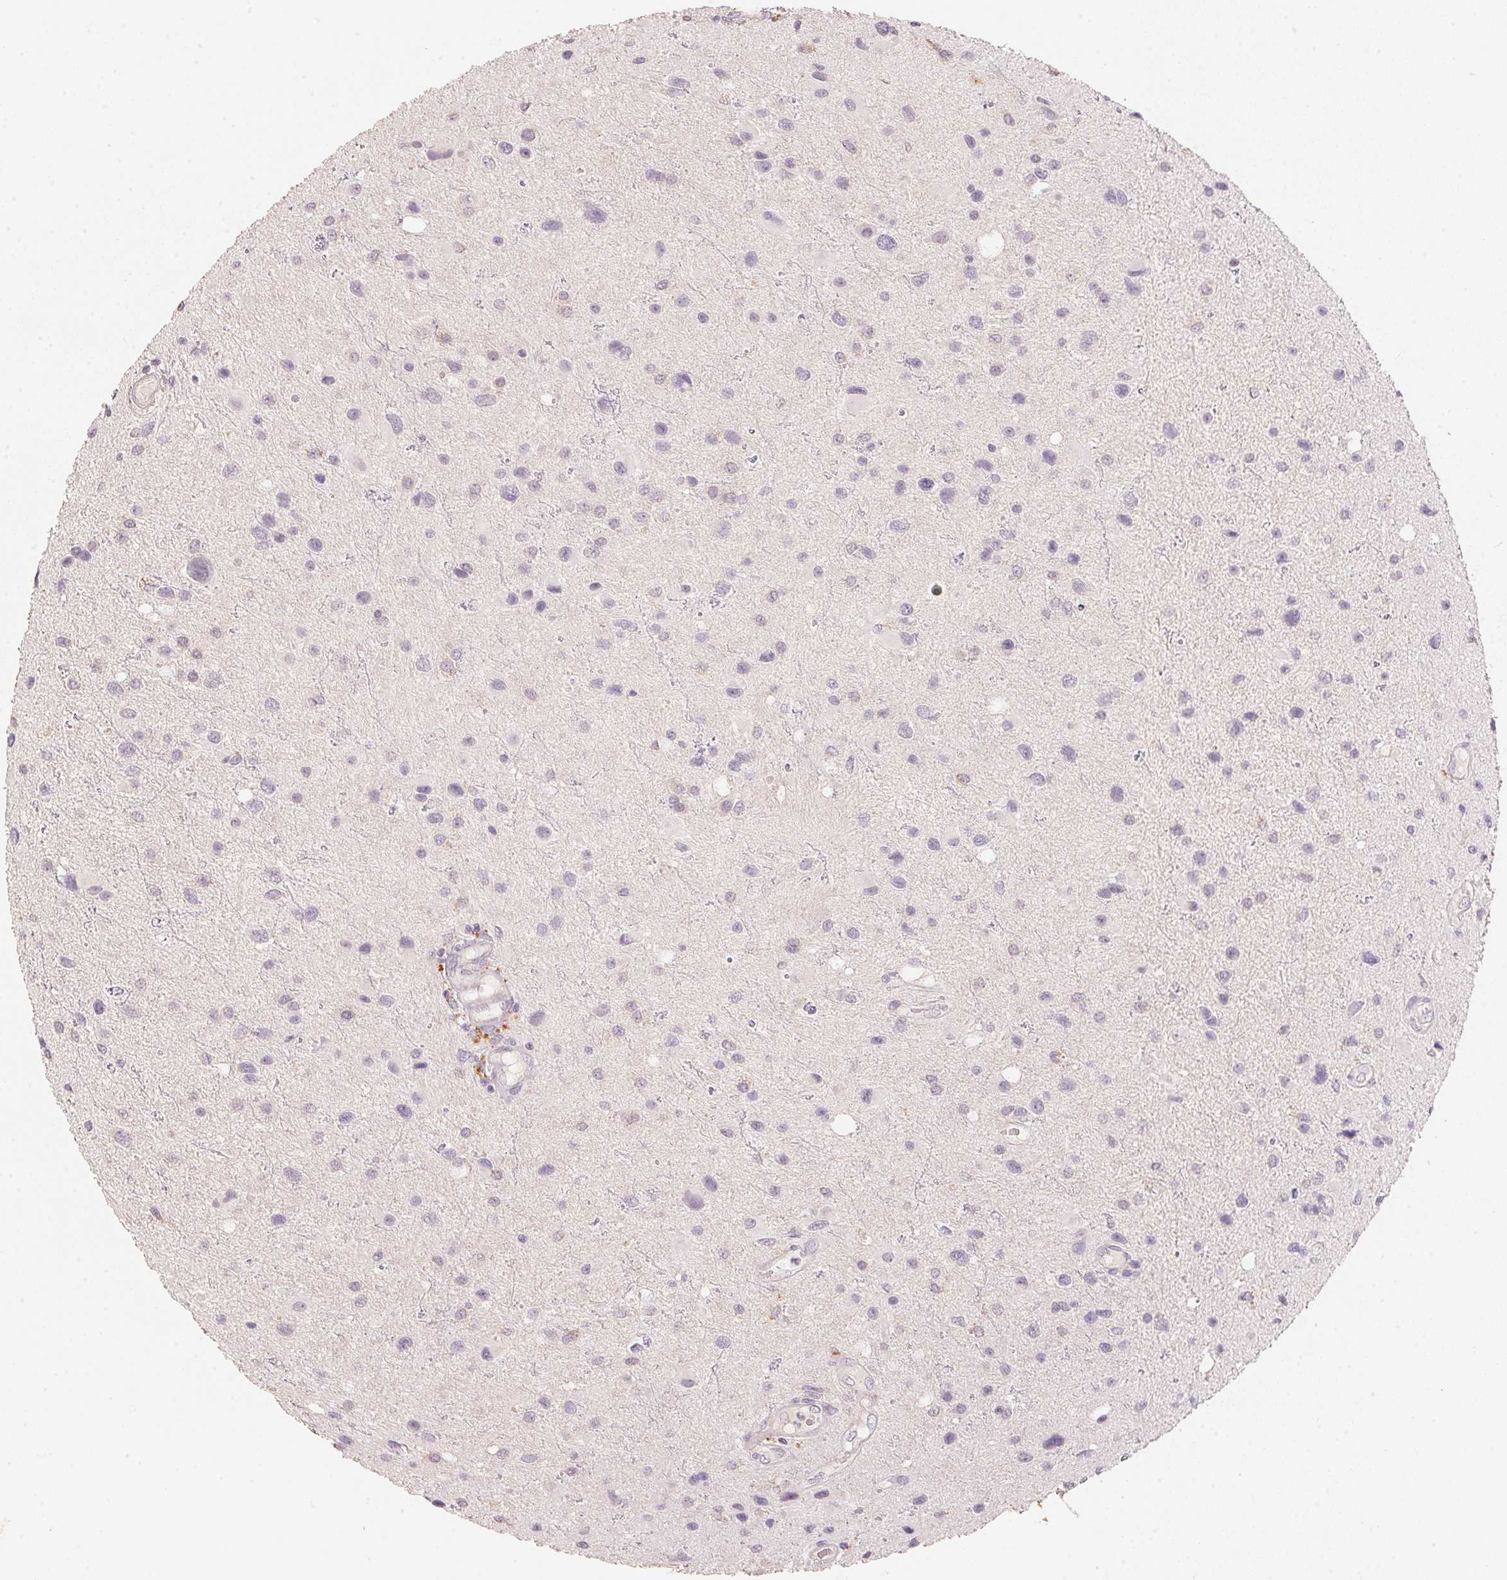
{"staining": {"intensity": "negative", "quantity": "none", "location": "none"}, "tissue": "glioma", "cell_type": "Tumor cells", "image_type": "cancer", "snomed": [{"axis": "morphology", "description": "Glioma, malignant, Low grade"}, {"axis": "topography", "description": "Brain"}], "caption": "Tumor cells are negative for protein expression in human malignant glioma (low-grade). (Stains: DAB immunohistochemistry (IHC) with hematoxylin counter stain, Microscopy: brightfield microscopy at high magnification).", "gene": "TREH", "patient": {"sex": "female", "age": 32}}